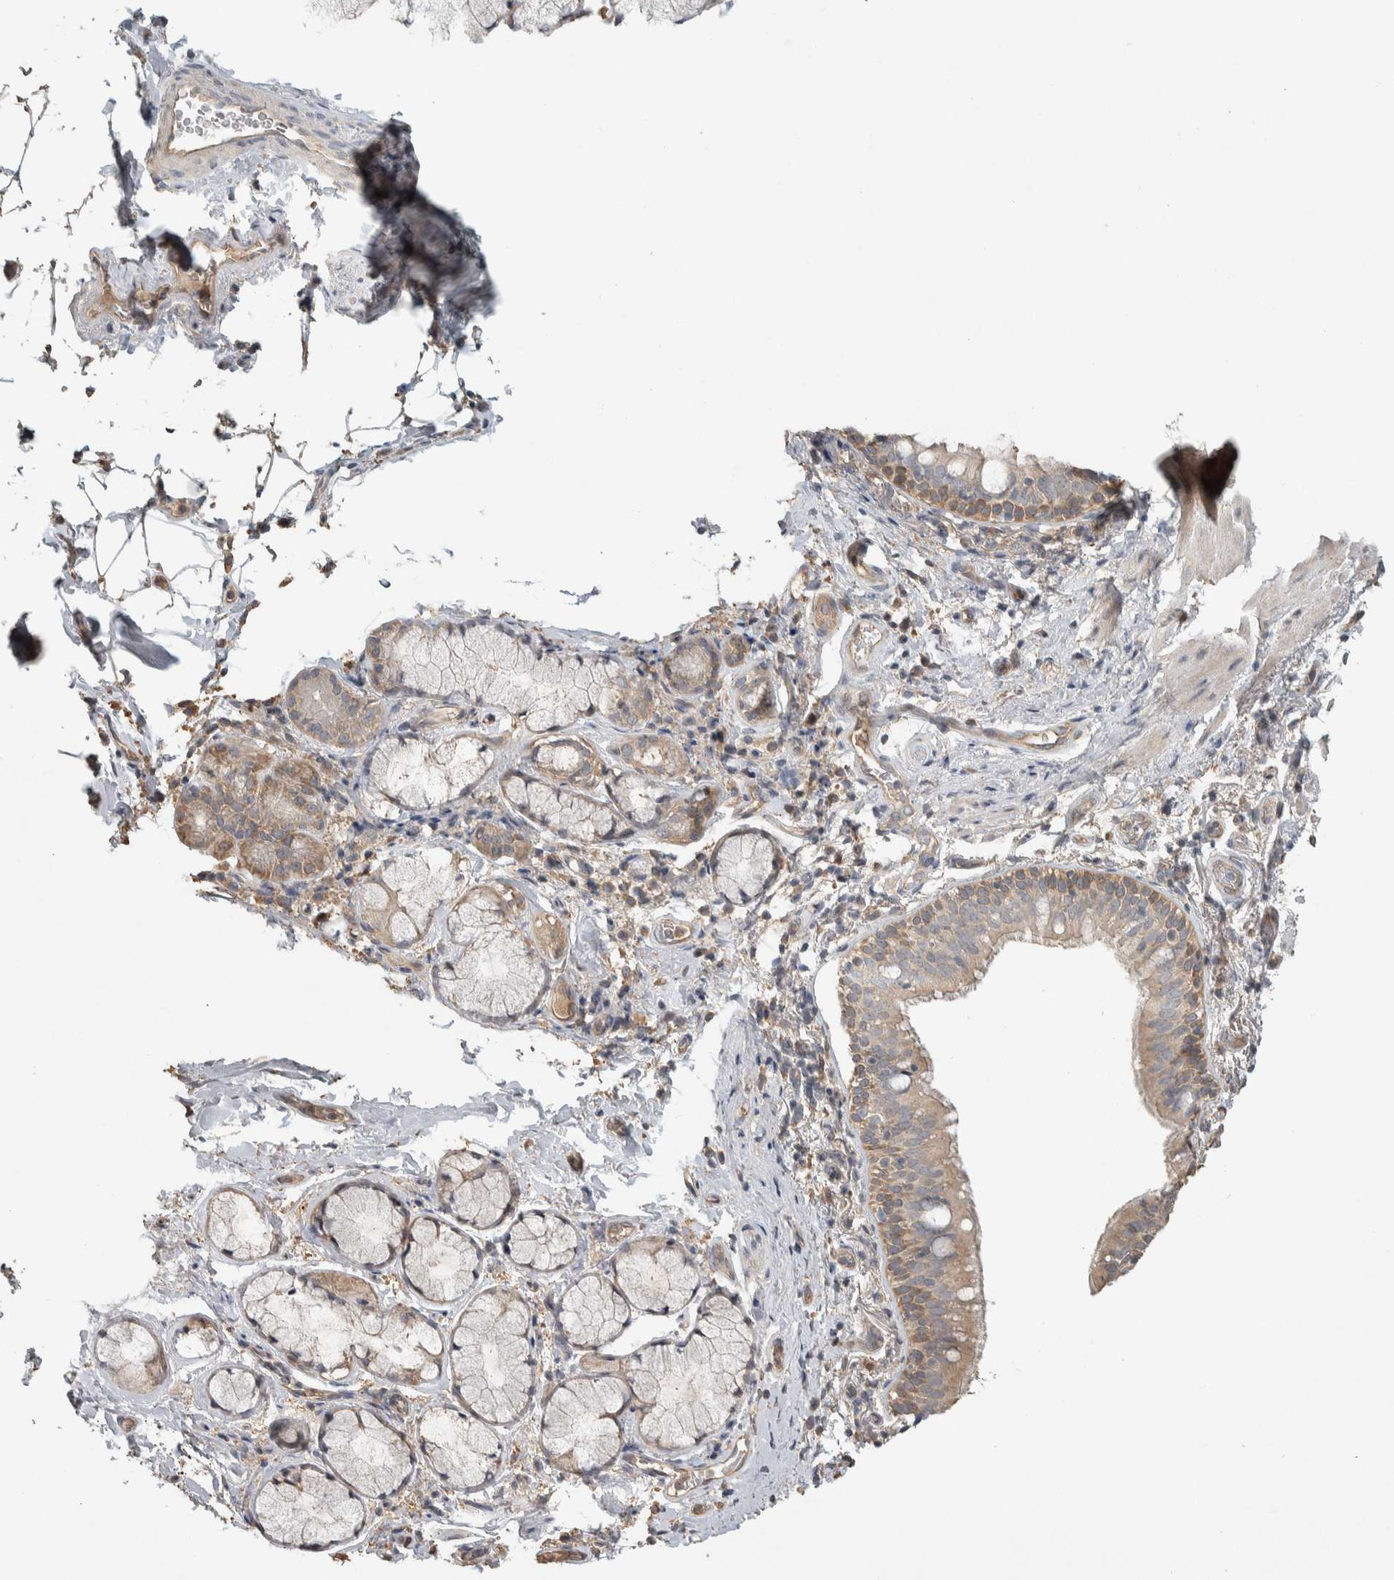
{"staining": {"intensity": "weak", "quantity": ">75%", "location": "cytoplasmic/membranous"}, "tissue": "bronchus", "cell_type": "Respiratory epithelial cells", "image_type": "normal", "snomed": [{"axis": "morphology", "description": "Normal tissue, NOS"}, {"axis": "morphology", "description": "Inflammation, NOS"}, {"axis": "topography", "description": "Cartilage tissue"}, {"axis": "topography", "description": "Bronchus"}], "caption": "This is a photomicrograph of IHC staining of benign bronchus, which shows weak positivity in the cytoplasmic/membranous of respiratory epithelial cells.", "gene": "EIF3H", "patient": {"sex": "male", "age": 77}}